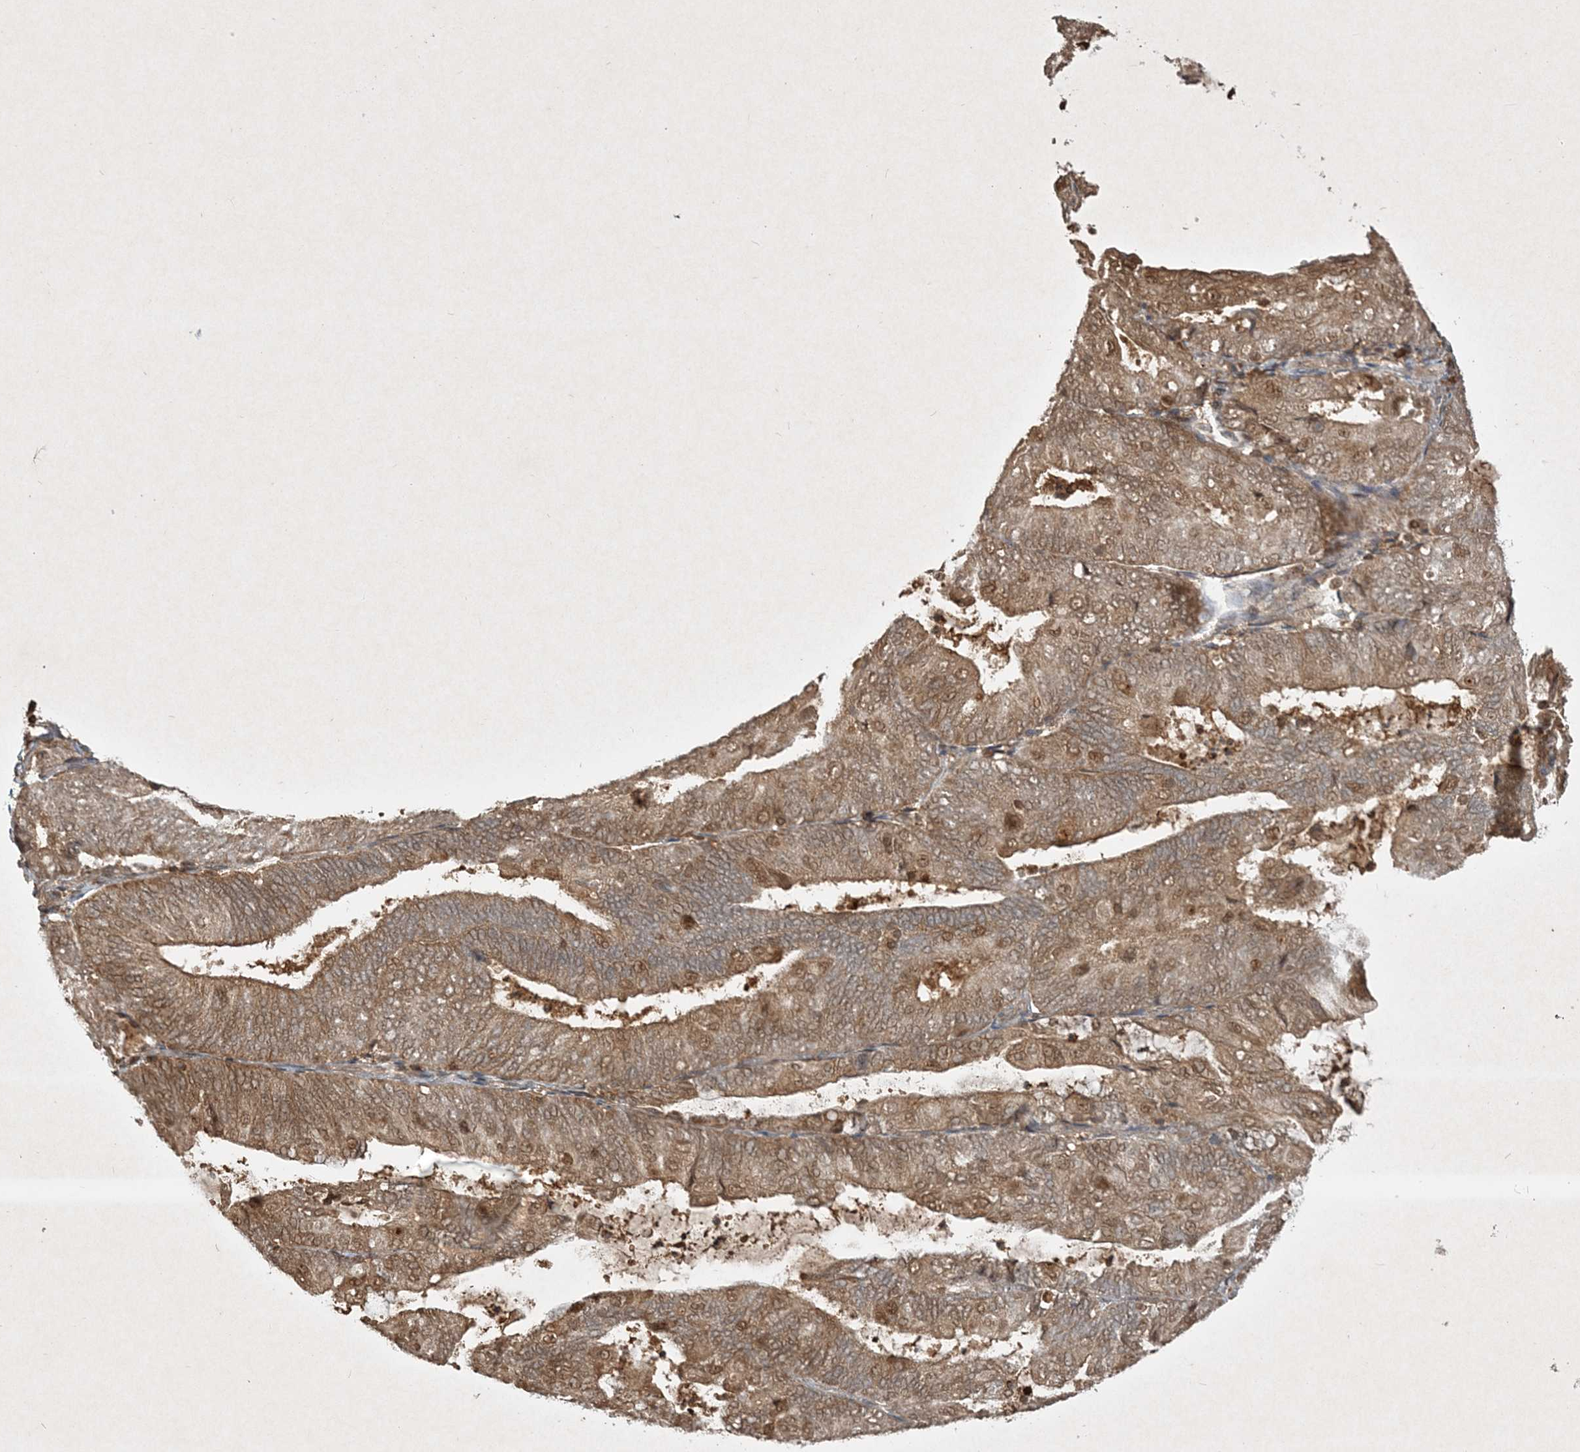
{"staining": {"intensity": "moderate", "quantity": ">75%", "location": "cytoplasmic/membranous"}, "tissue": "endometrial cancer", "cell_type": "Tumor cells", "image_type": "cancer", "snomed": [{"axis": "morphology", "description": "Adenocarcinoma, NOS"}, {"axis": "topography", "description": "Endometrium"}], "caption": "Brown immunohistochemical staining in human endometrial cancer reveals moderate cytoplasmic/membranous expression in approximately >75% of tumor cells. The protein of interest is shown in brown color, while the nuclei are stained blue.", "gene": "PLTP", "patient": {"sex": "female", "age": 81}}